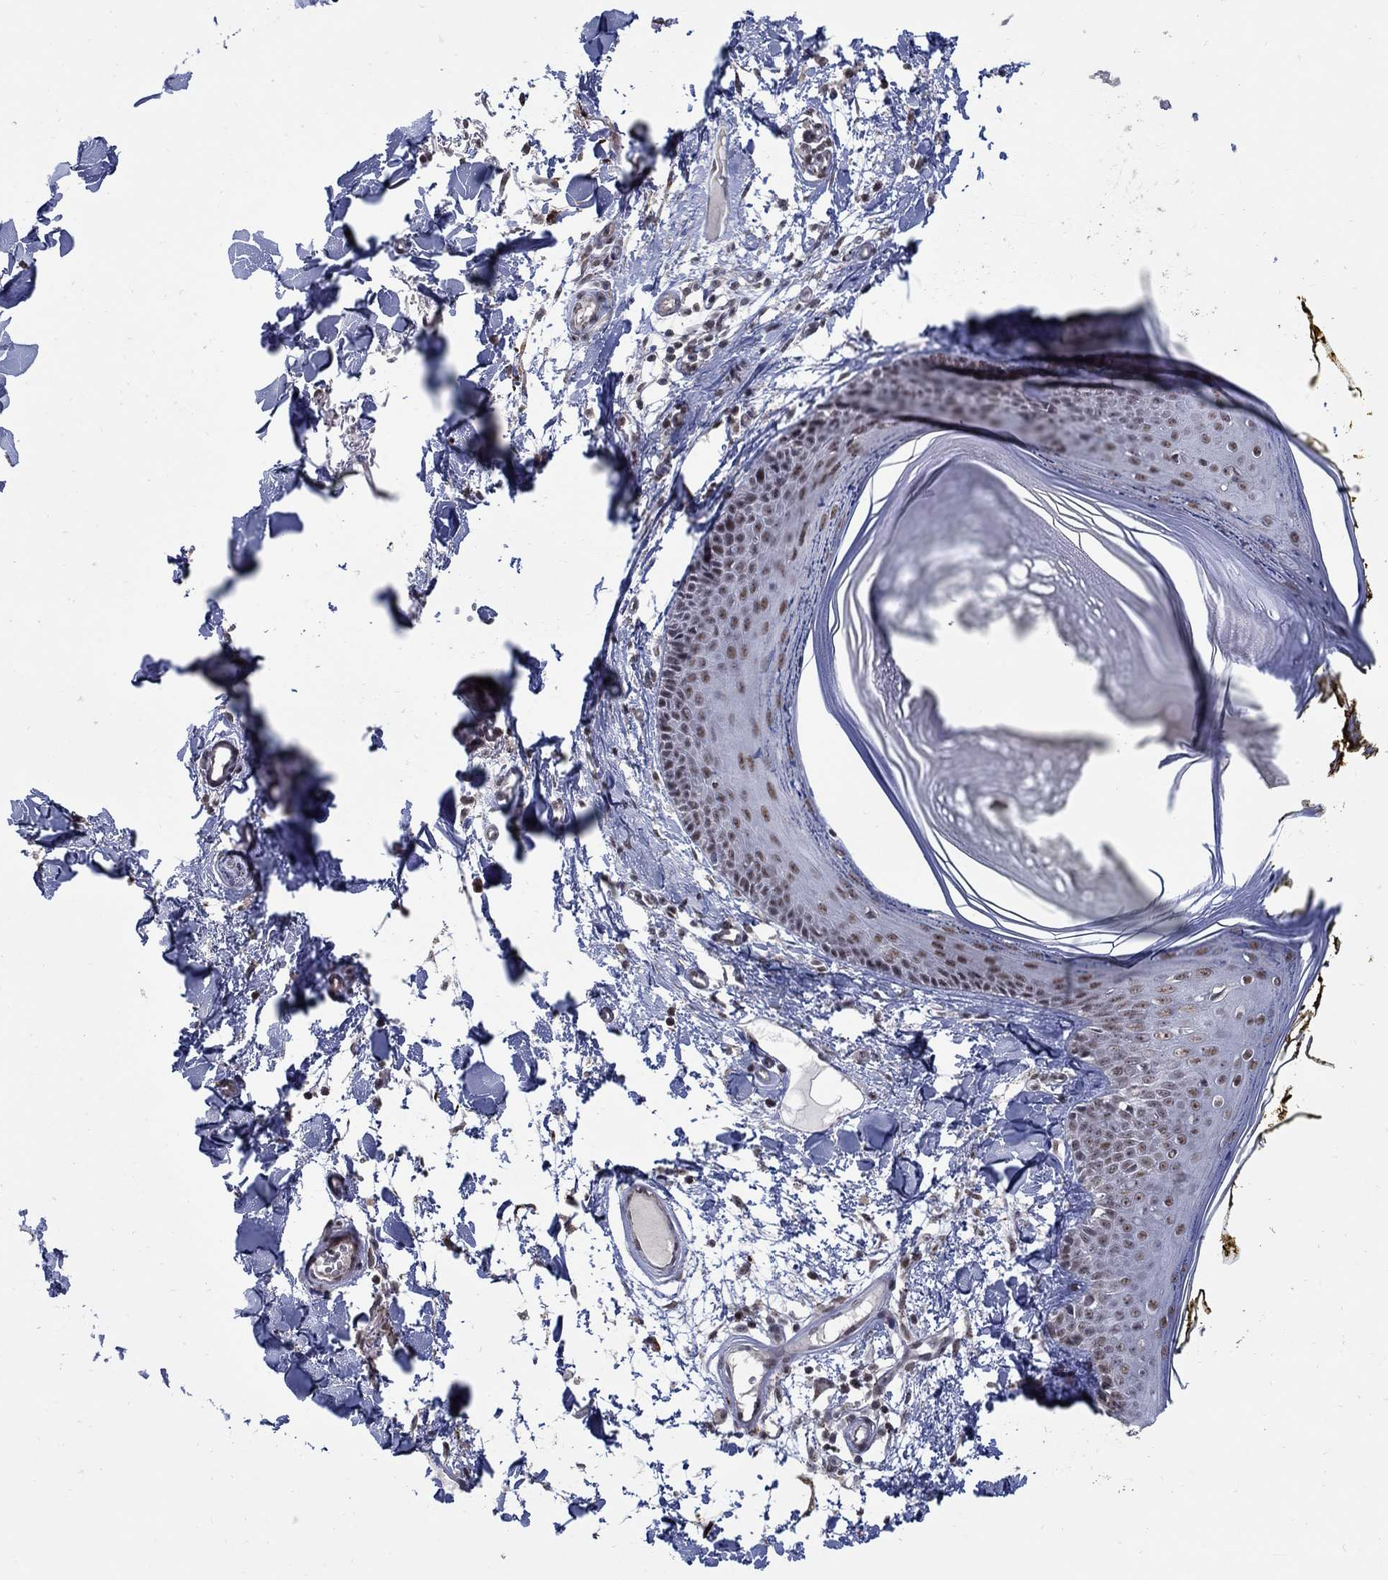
{"staining": {"intensity": "moderate", "quantity": "<25%", "location": "nuclear"}, "tissue": "skin", "cell_type": "Fibroblasts", "image_type": "normal", "snomed": [{"axis": "morphology", "description": "Normal tissue, NOS"}, {"axis": "topography", "description": "Skin"}], "caption": "A brown stain labels moderate nuclear positivity of a protein in fibroblasts of benign skin.", "gene": "PNISR", "patient": {"sex": "male", "age": 76}}